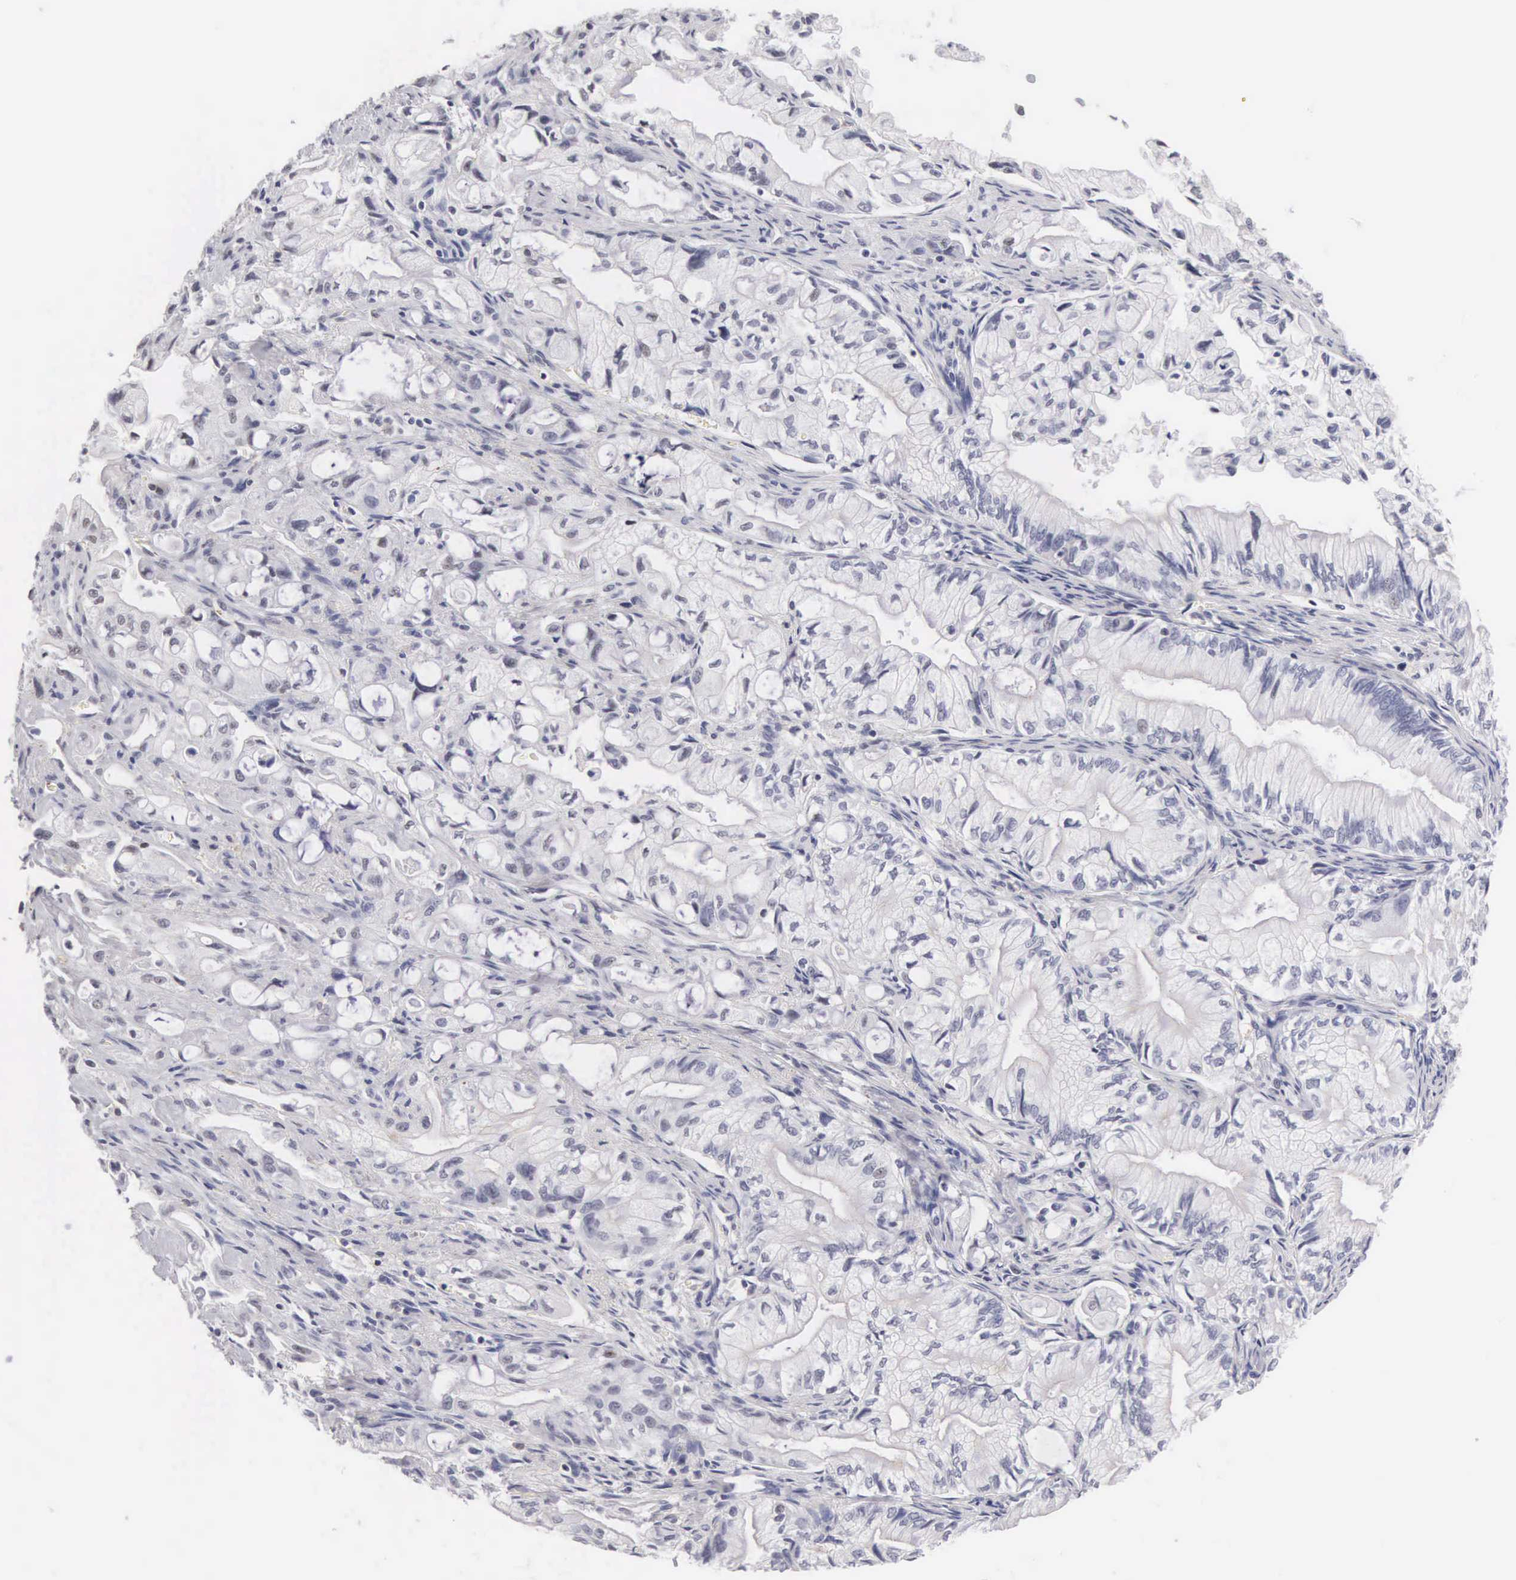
{"staining": {"intensity": "negative", "quantity": "none", "location": "none"}, "tissue": "pancreatic cancer", "cell_type": "Tumor cells", "image_type": "cancer", "snomed": [{"axis": "morphology", "description": "Adenocarcinoma, NOS"}, {"axis": "topography", "description": "Pancreas"}], "caption": "This is a image of immunohistochemistry (IHC) staining of pancreatic cancer, which shows no positivity in tumor cells. (Immunohistochemistry, brightfield microscopy, high magnification).", "gene": "FAM47A", "patient": {"sex": "male", "age": 79}}